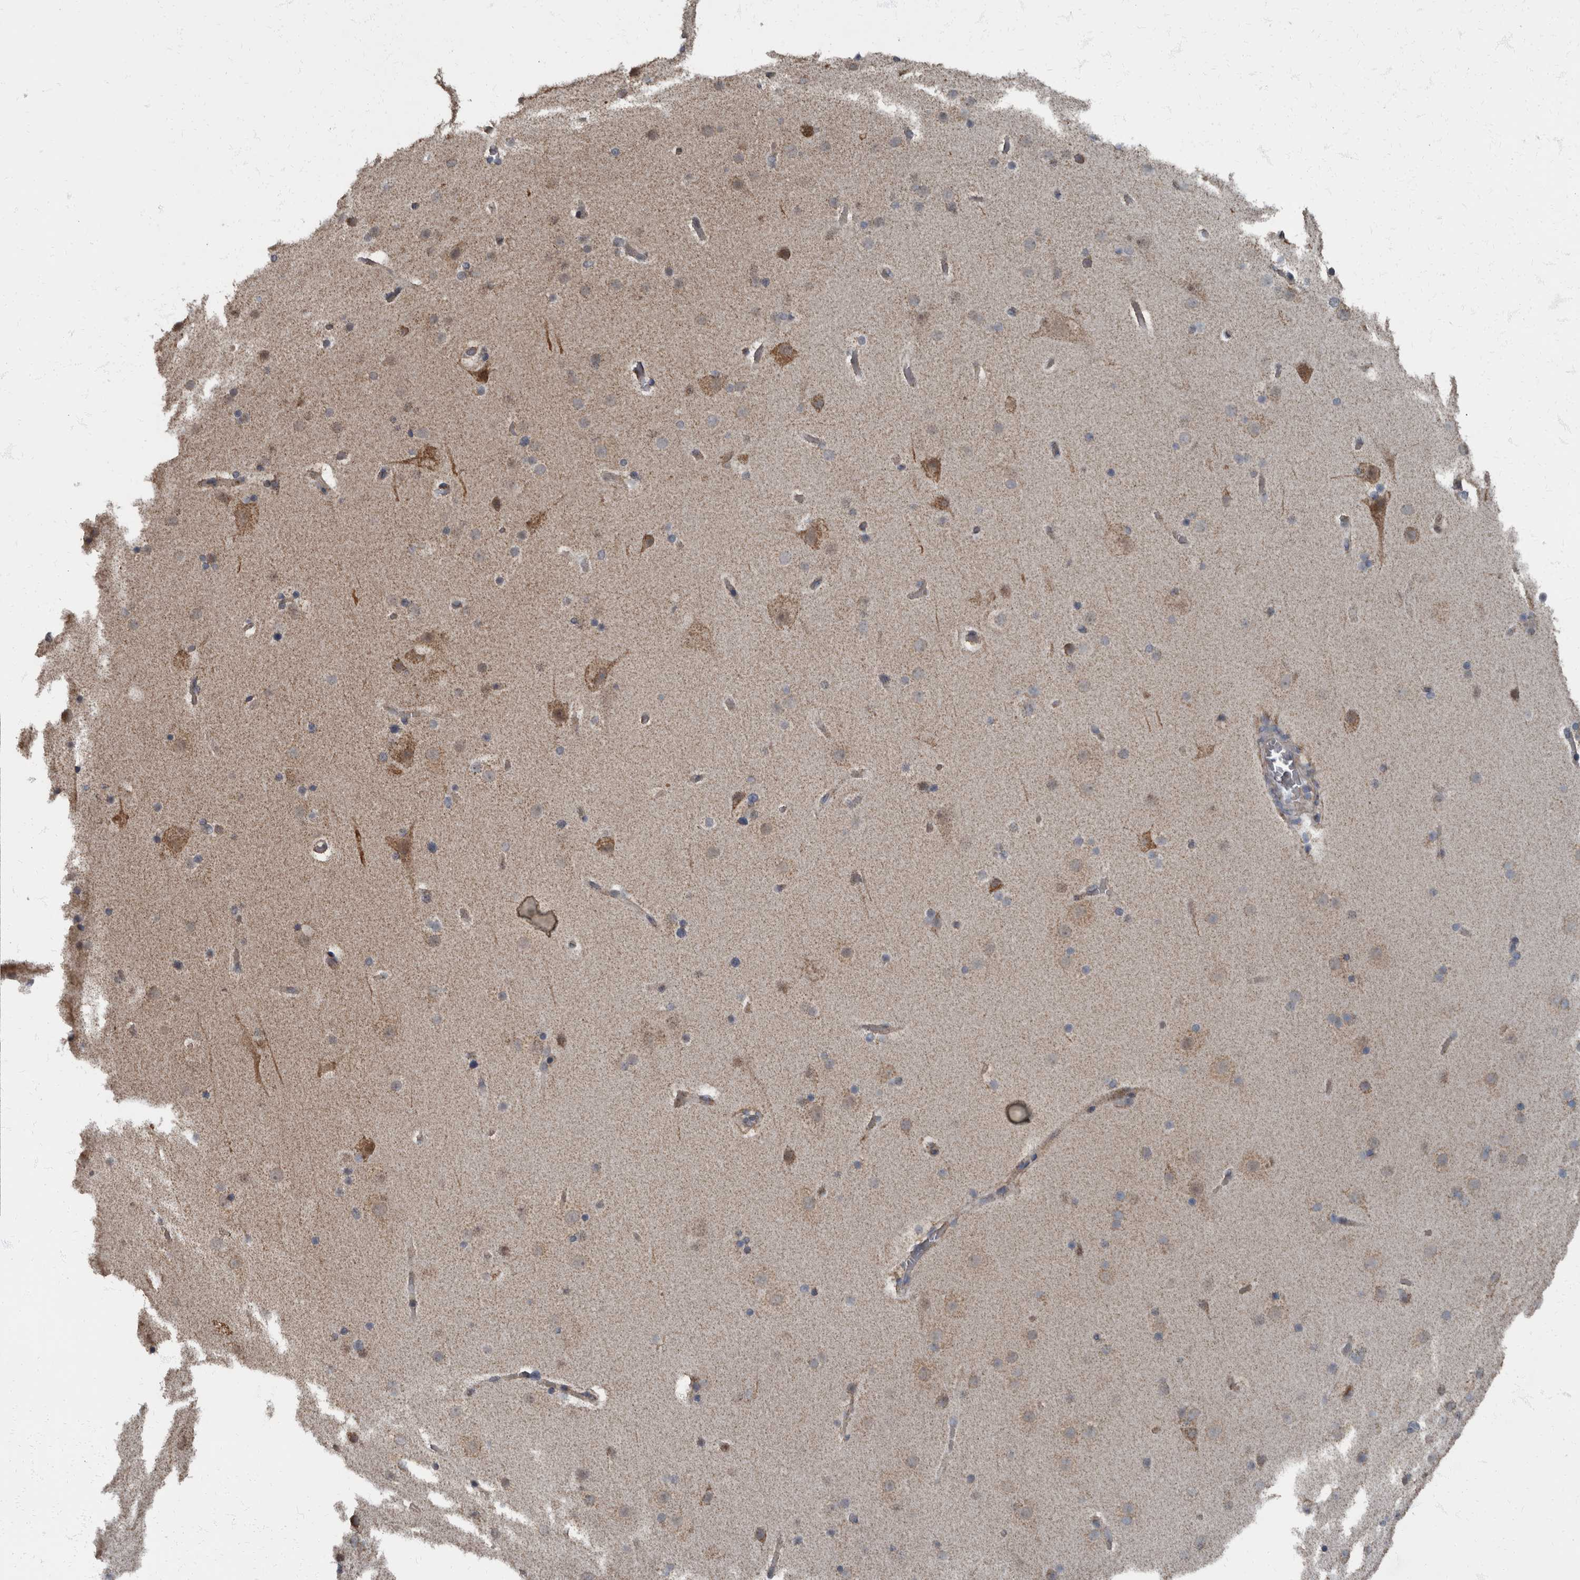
{"staining": {"intensity": "negative", "quantity": "none", "location": "none"}, "tissue": "cerebral cortex", "cell_type": "Endothelial cells", "image_type": "normal", "snomed": [{"axis": "morphology", "description": "Normal tissue, NOS"}, {"axis": "topography", "description": "Cerebral cortex"}], "caption": "Immunohistochemical staining of normal cerebral cortex reveals no significant positivity in endothelial cells.", "gene": "RABGGTB", "patient": {"sex": "male", "age": 57}}